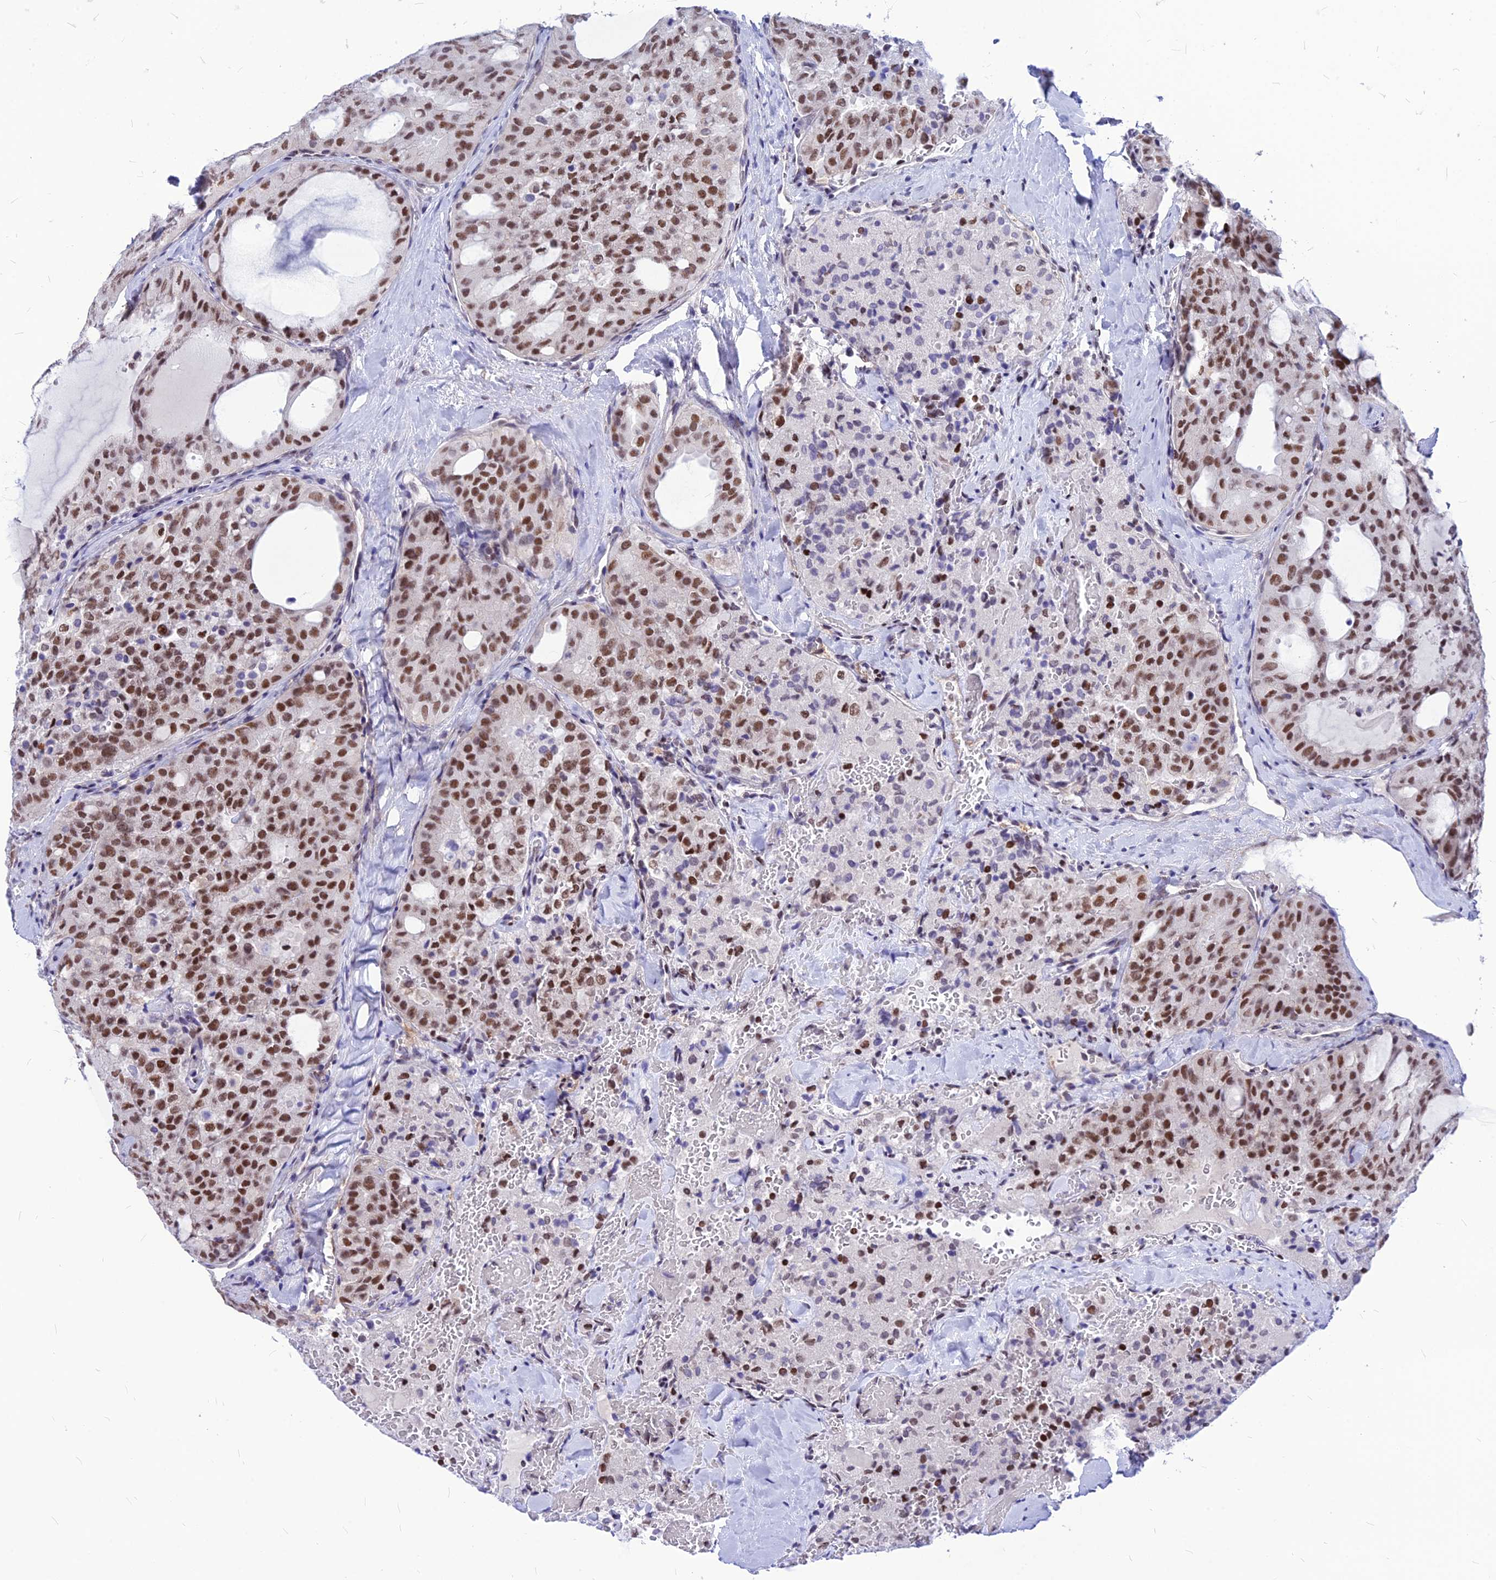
{"staining": {"intensity": "moderate", "quantity": ">75%", "location": "nuclear"}, "tissue": "thyroid cancer", "cell_type": "Tumor cells", "image_type": "cancer", "snomed": [{"axis": "morphology", "description": "Follicular adenoma carcinoma, NOS"}, {"axis": "topography", "description": "Thyroid gland"}], "caption": "Immunohistochemical staining of thyroid cancer displays moderate nuclear protein staining in approximately >75% of tumor cells.", "gene": "KCTD13", "patient": {"sex": "male", "age": 75}}